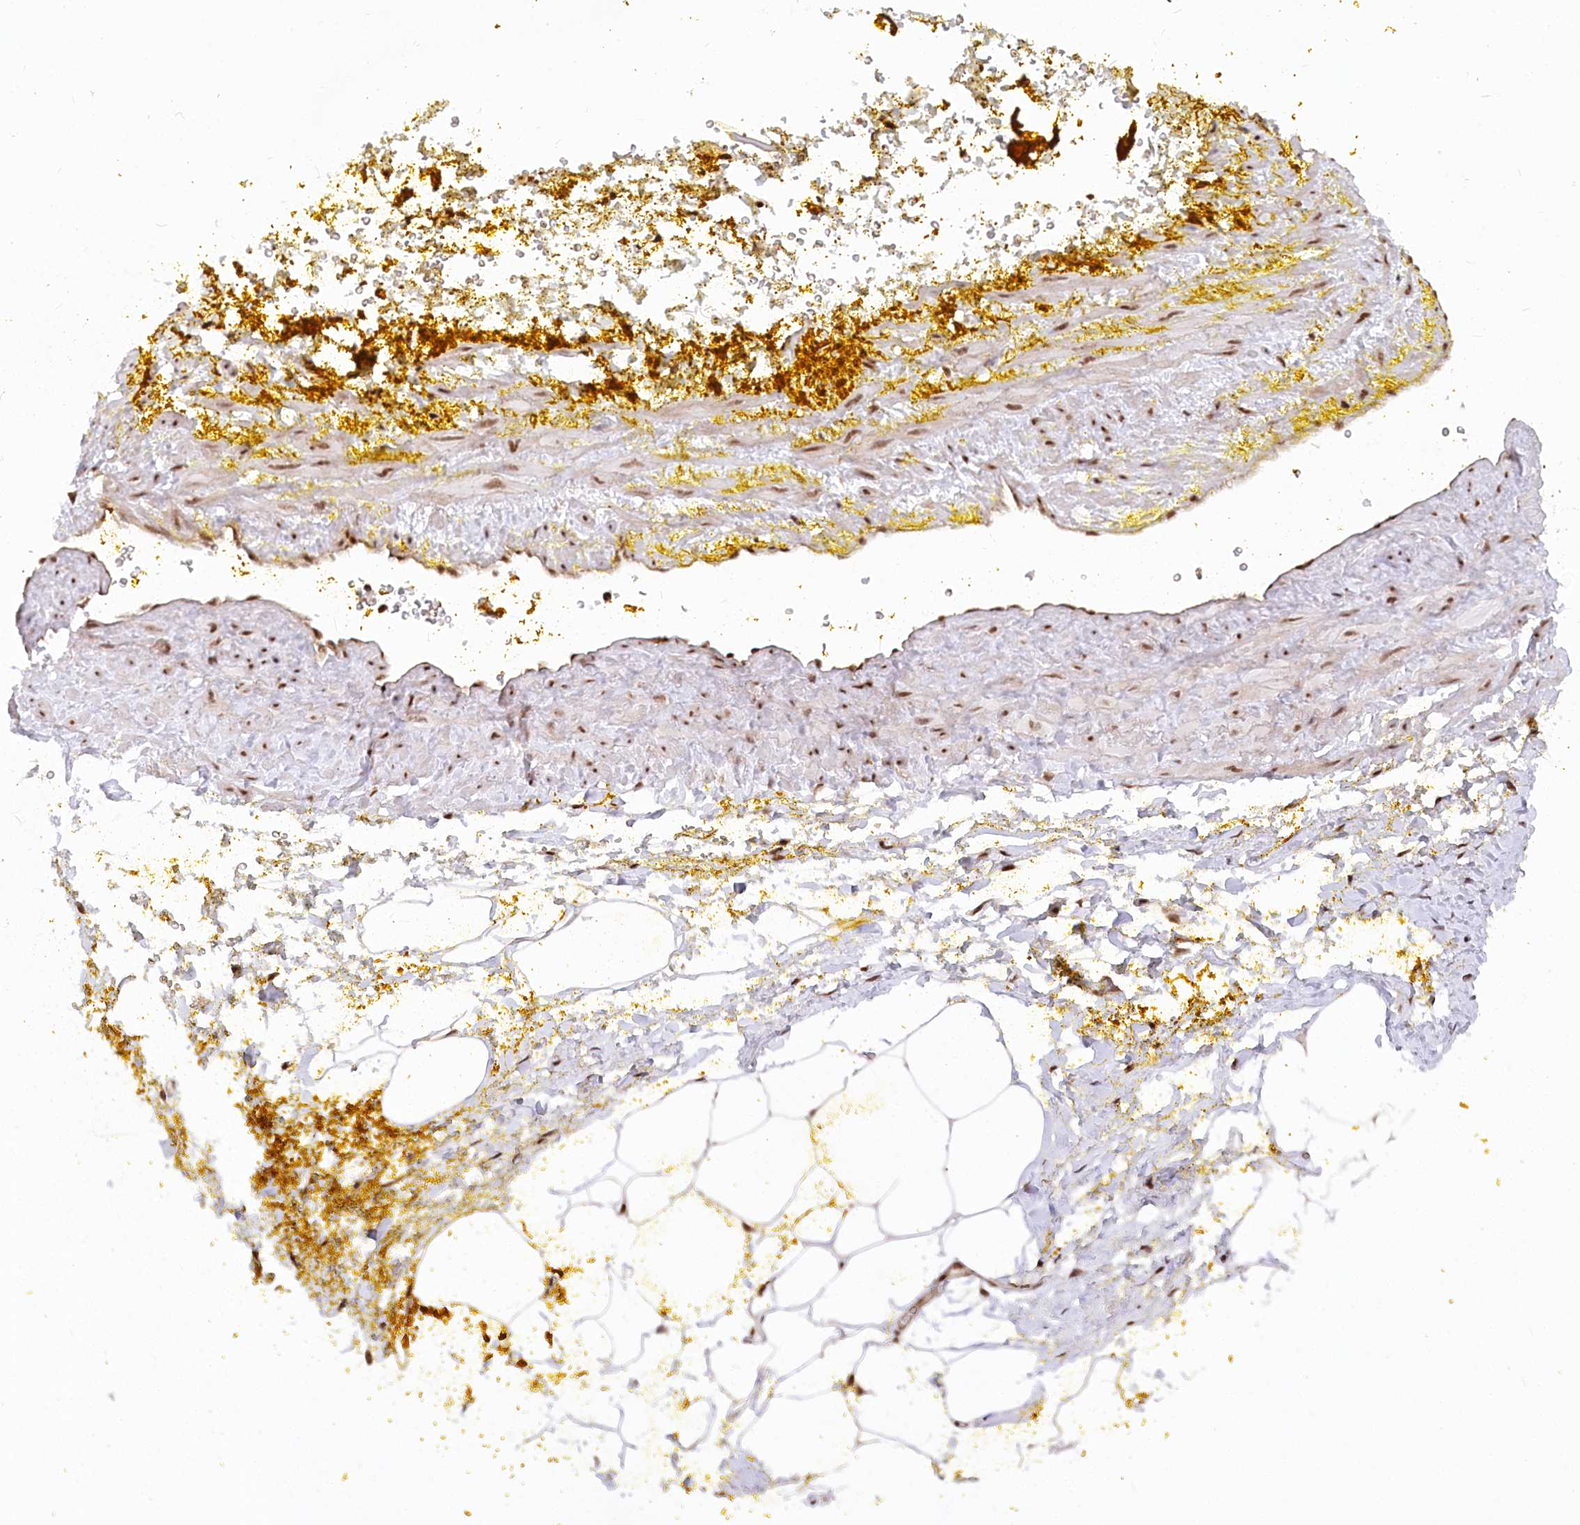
{"staining": {"intensity": "weak", "quantity": "25%-75%", "location": "nuclear"}, "tissue": "adipose tissue", "cell_type": "Adipocytes", "image_type": "normal", "snomed": [{"axis": "morphology", "description": "Normal tissue, NOS"}, {"axis": "morphology", "description": "Adenocarcinoma, Low grade"}, {"axis": "topography", "description": "Prostate"}, {"axis": "topography", "description": "Peripheral nerve tissue"}], "caption": "Protein expression analysis of normal human adipose tissue reveals weak nuclear staining in about 25%-75% of adipocytes. (DAB (3,3'-diaminobenzidine) IHC, brown staining for protein, blue staining for nuclei).", "gene": "CGGBP1", "patient": {"sex": "male", "age": 63}}